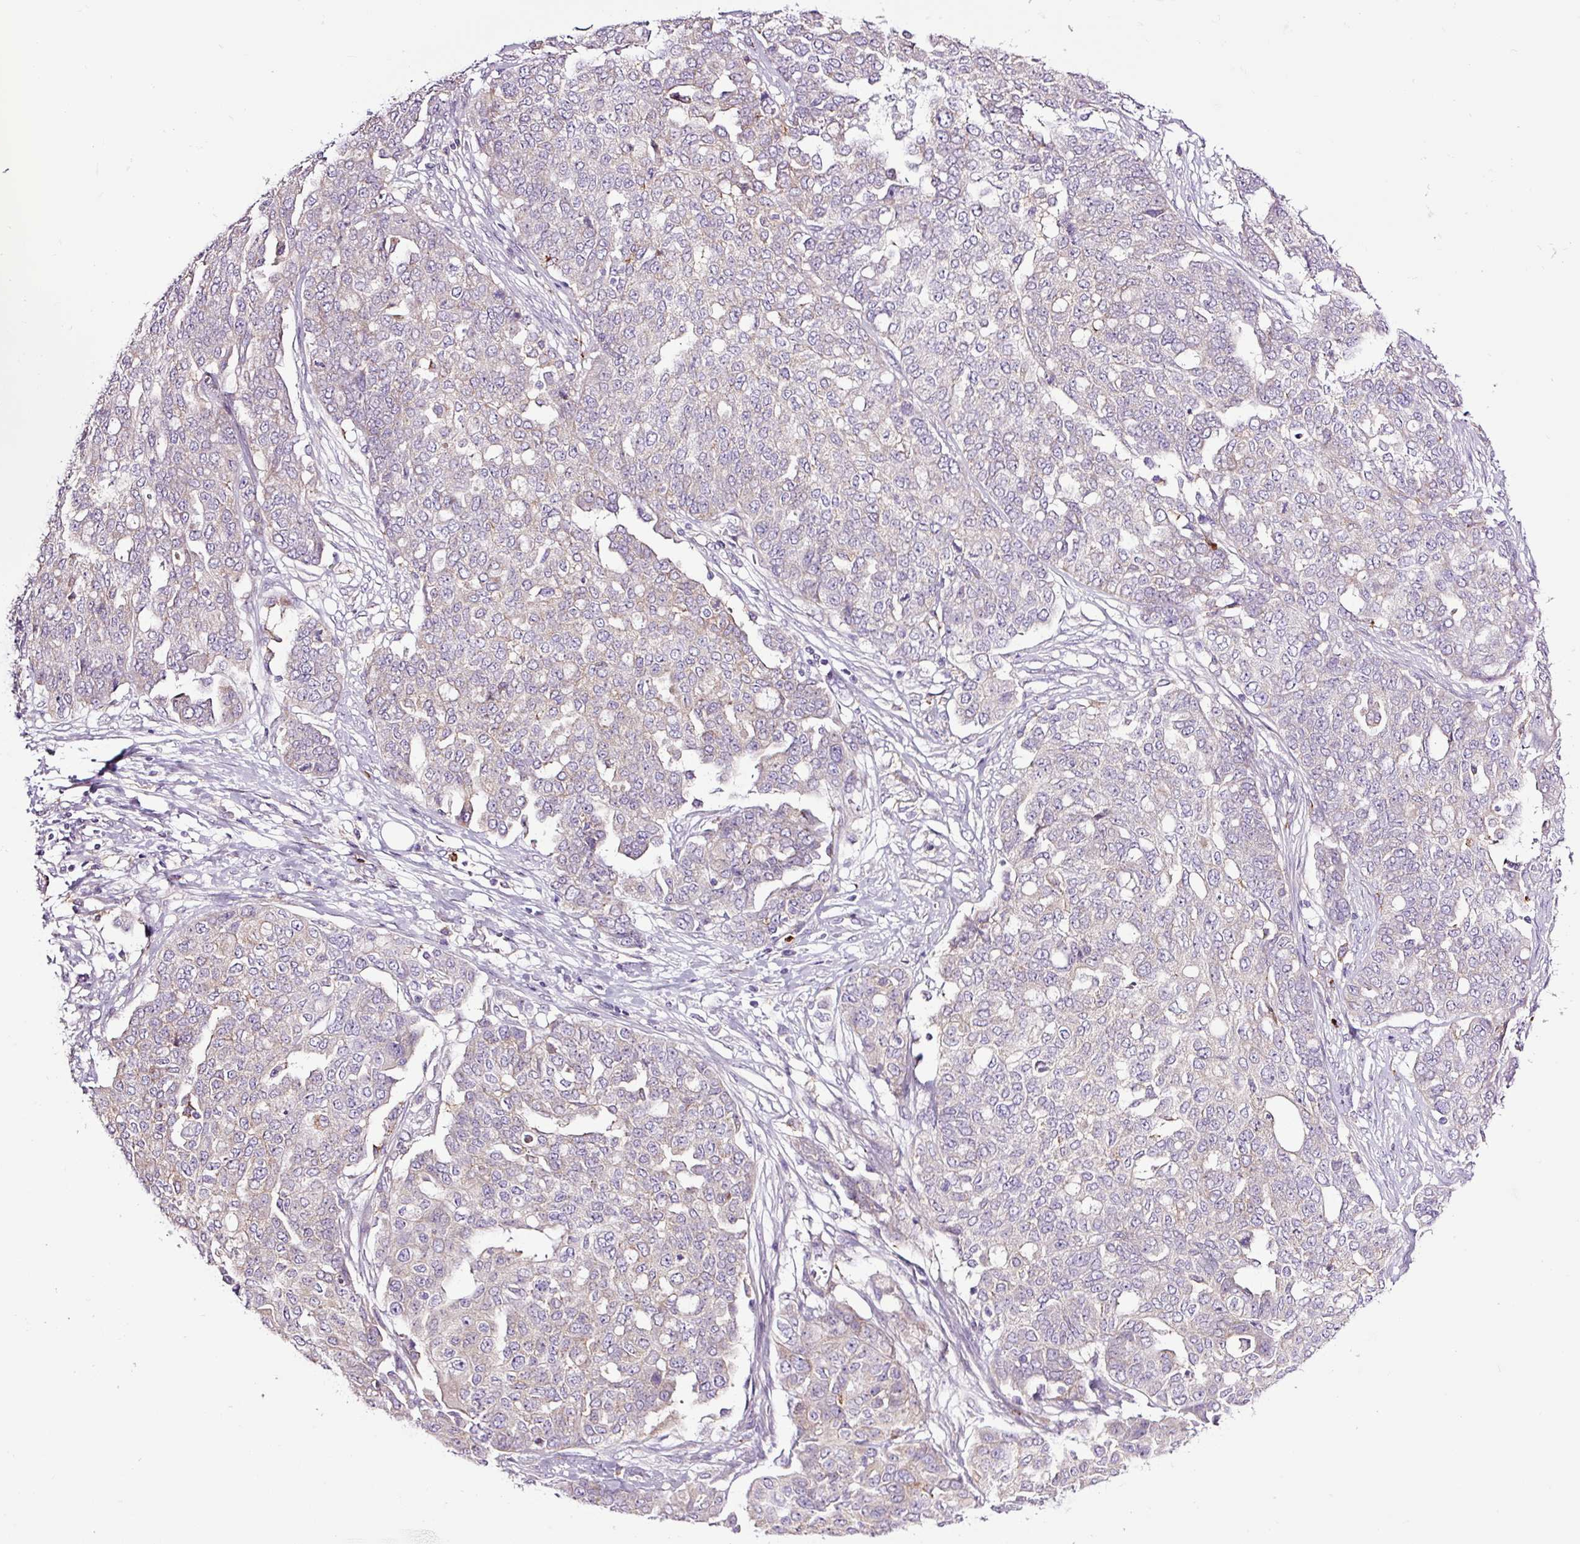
{"staining": {"intensity": "negative", "quantity": "none", "location": "none"}, "tissue": "ovarian cancer", "cell_type": "Tumor cells", "image_type": "cancer", "snomed": [{"axis": "morphology", "description": "Cystadenocarcinoma, serous, NOS"}, {"axis": "topography", "description": "Soft tissue"}, {"axis": "topography", "description": "Ovary"}], "caption": "DAB (3,3'-diaminobenzidine) immunohistochemical staining of ovarian serous cystadenocarcinoma exhibits no significant staining in tumor cells. (Brightfield microscopy of DAB IHC at high magnification).", "gene": "SH2D6", "patient": {"sex": "female", "age": 57}}